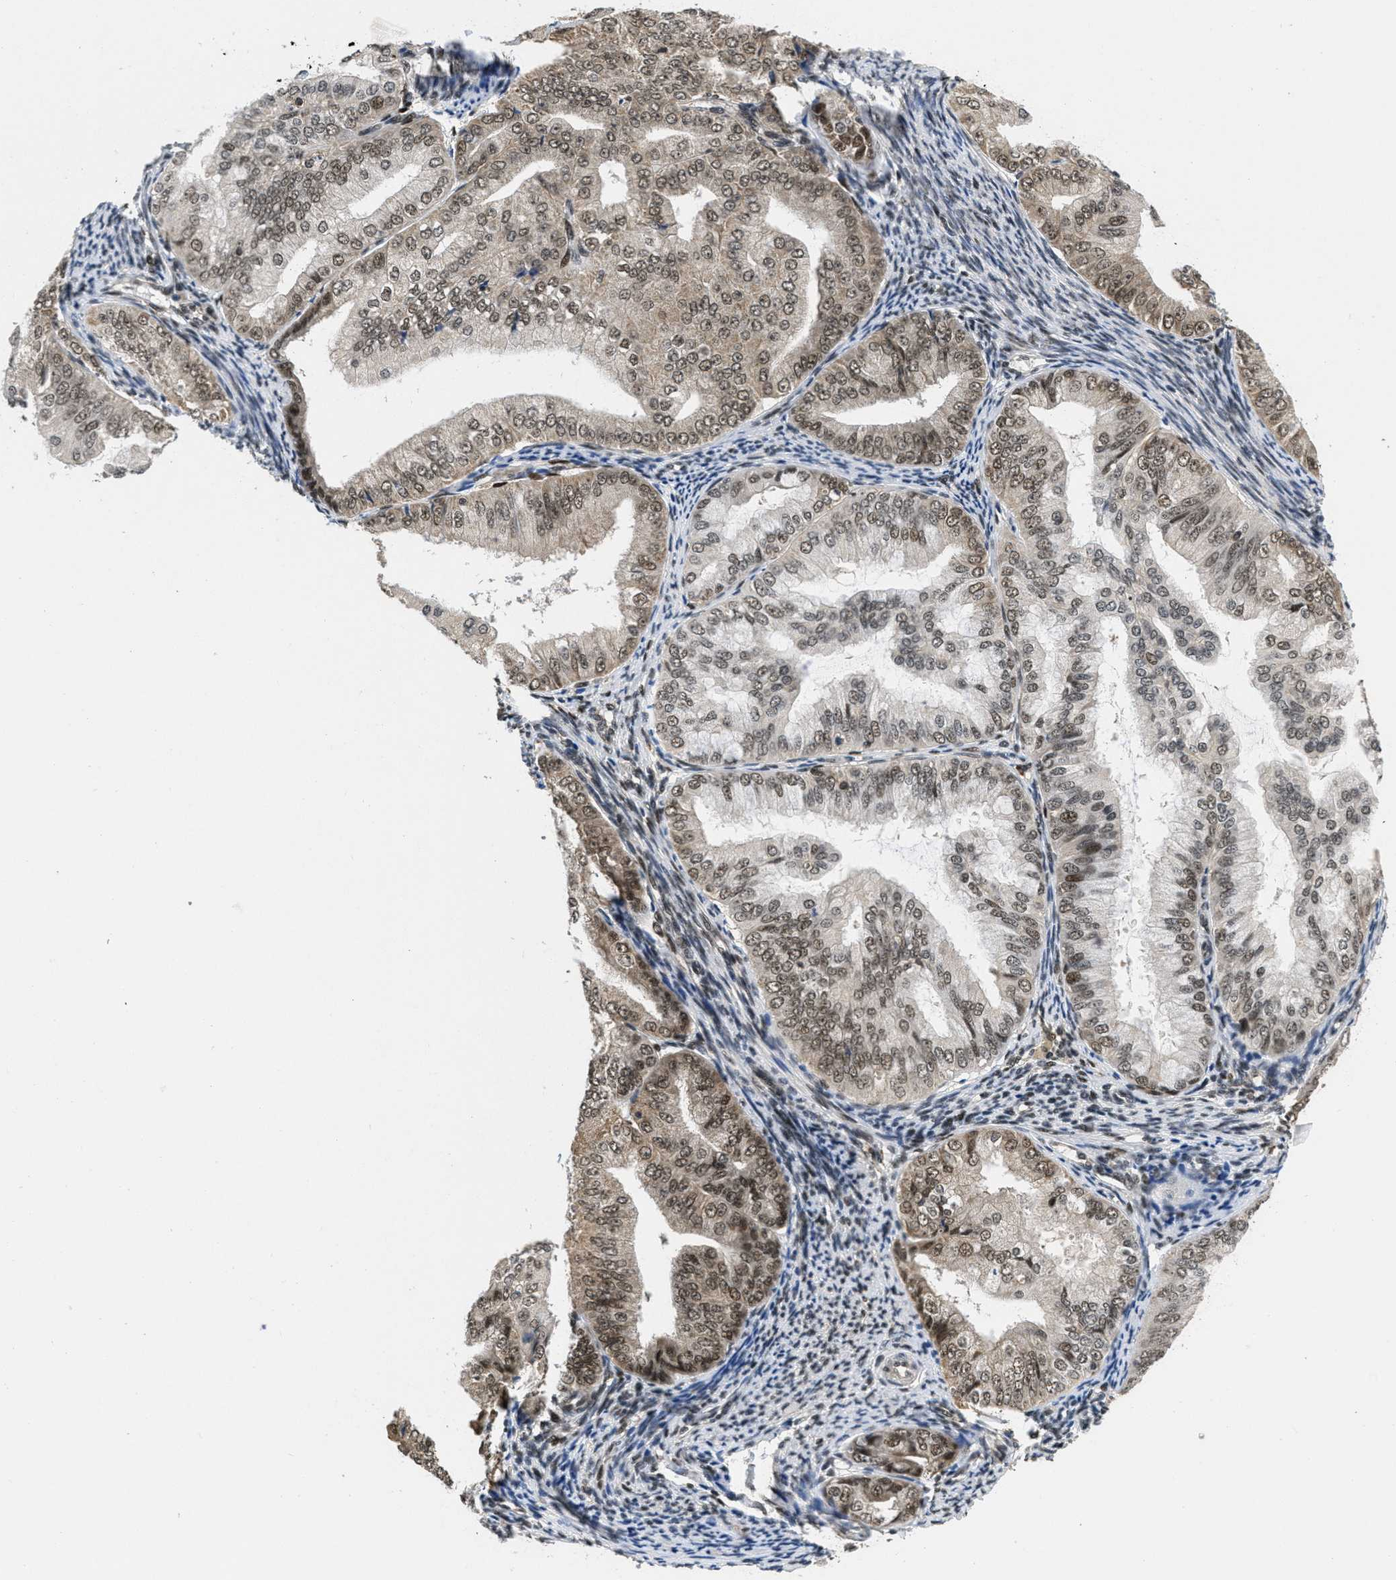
{"staining": {"intensity": "moderate", "quantity": ">75%", "location": "cytoplasmic/membranous,nuclear"}, "tissue": "endometrial cancer", "cell_type": "Tumor cells", "image_type": "cancer", "snomed": [{"axis": "morphology", "description": "Adenocarcinoma, NOS"}, {"axis": "topography", "description": "Endometrium"}], "caption": "Immunohistochemistry (IHC) staining of adenocarcinoma (endometrial), which reveals medium levels of moderate cytoplasmic/membranous and nuclear expression in approximately >75% of tumor cells indicating moderate cytoplasmic/membranous and nuclear protein staining. The staining was performed using DAB (3,3'-diaminobenzidine) (brown) for protein detection and nuclei were counterstained in hematoxylin (blue).", "gene": "CUL4B", "patient": {"sex": "female", "age": 63}}